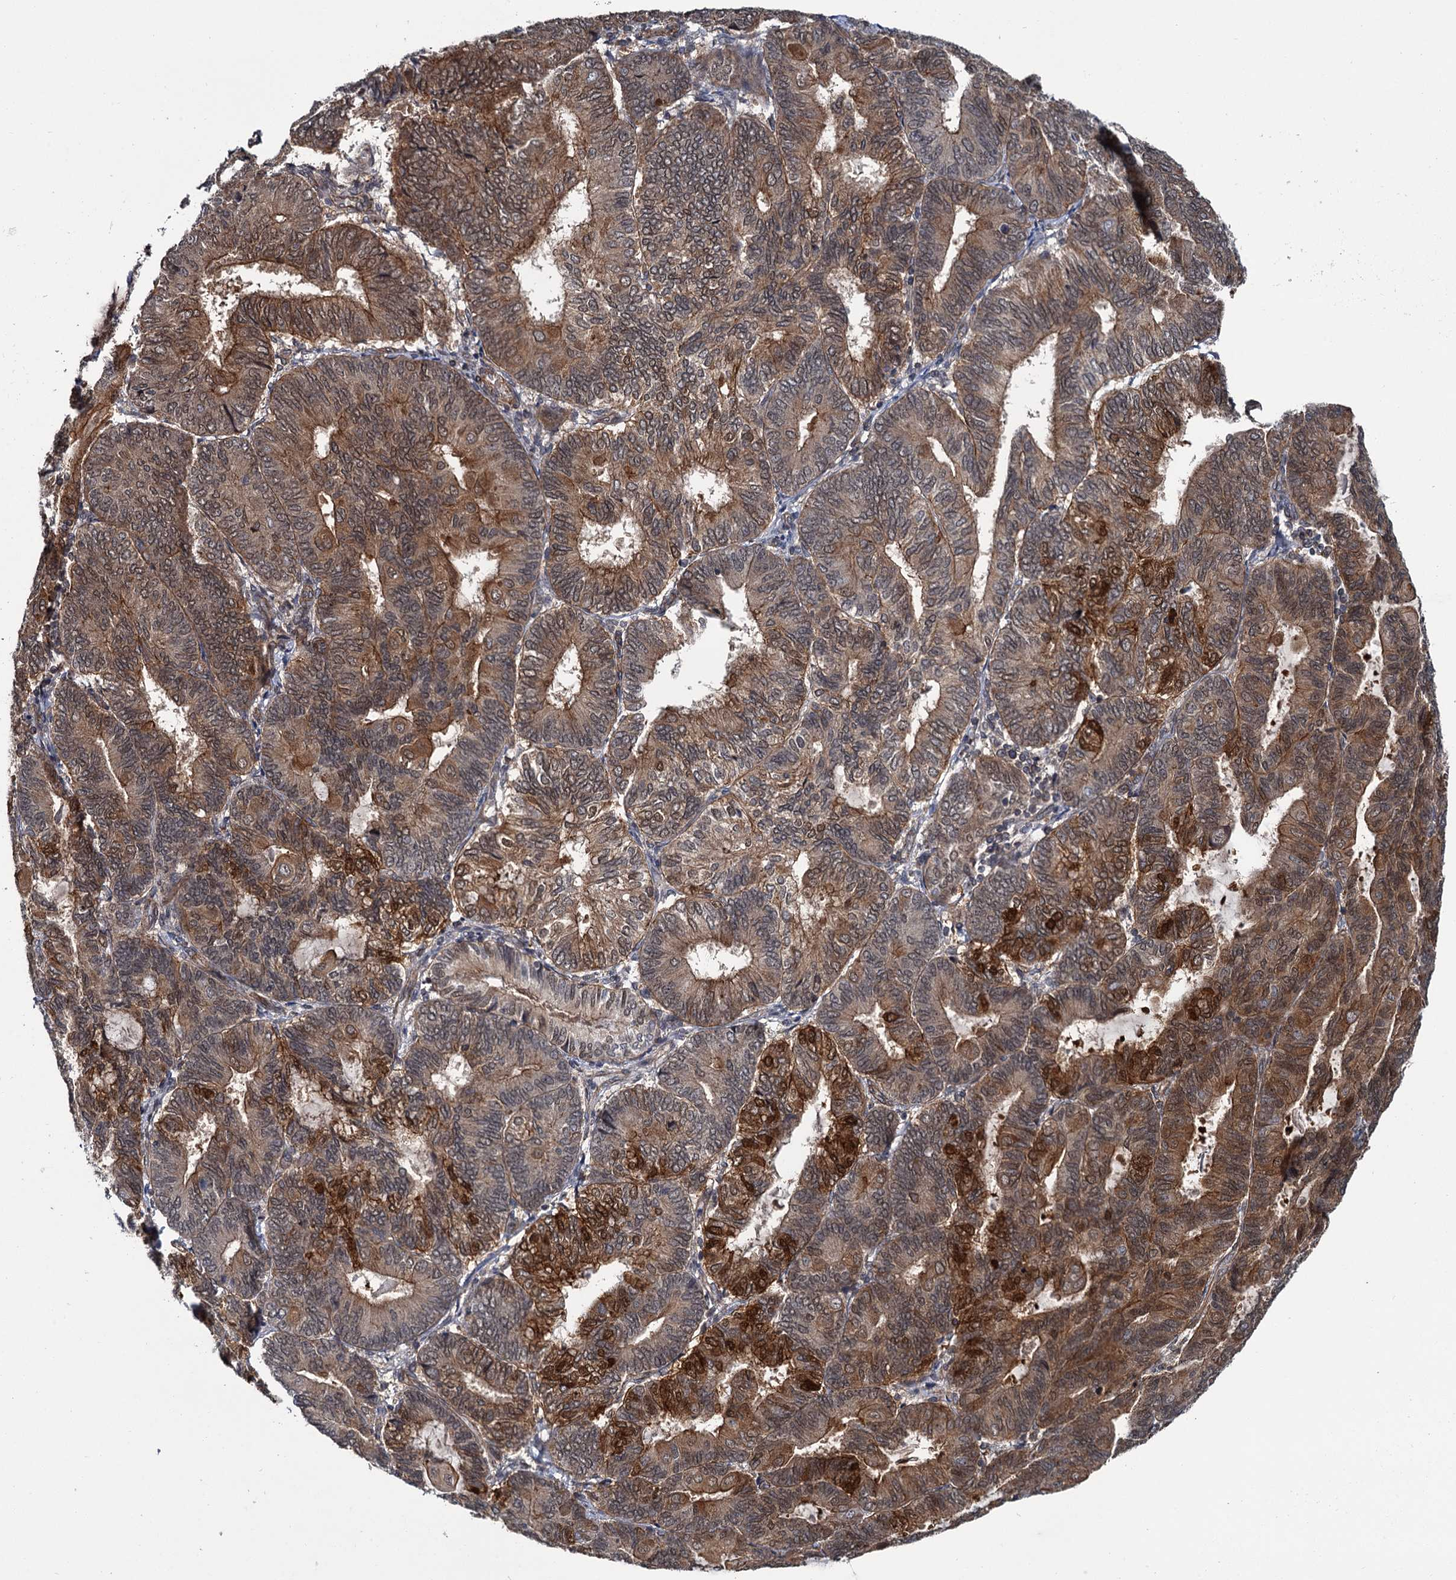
{"staining": {"intensity": "moderate", "quantity": ">75%", "location": "cytoplasmic/membranous,nuclear"}, "tissue": "endometrial cancer", "cell_type": "Tumor cells", "image_type": "cancer", "snomed": [{"axis": "morphology", "description": "Adenocarcinoma, NOS"}, {"axis": "topography", "description": "Endometrium"}], "caption": "Endometrial adenocarcinoma stained with a brown dye reveals moderate cytoplasmic/membranous and nuclear positive staining in approximately >75% of tumor cells.", "gene": "ZFYVE19", "patient": {"sex": "female", "age": 81}}